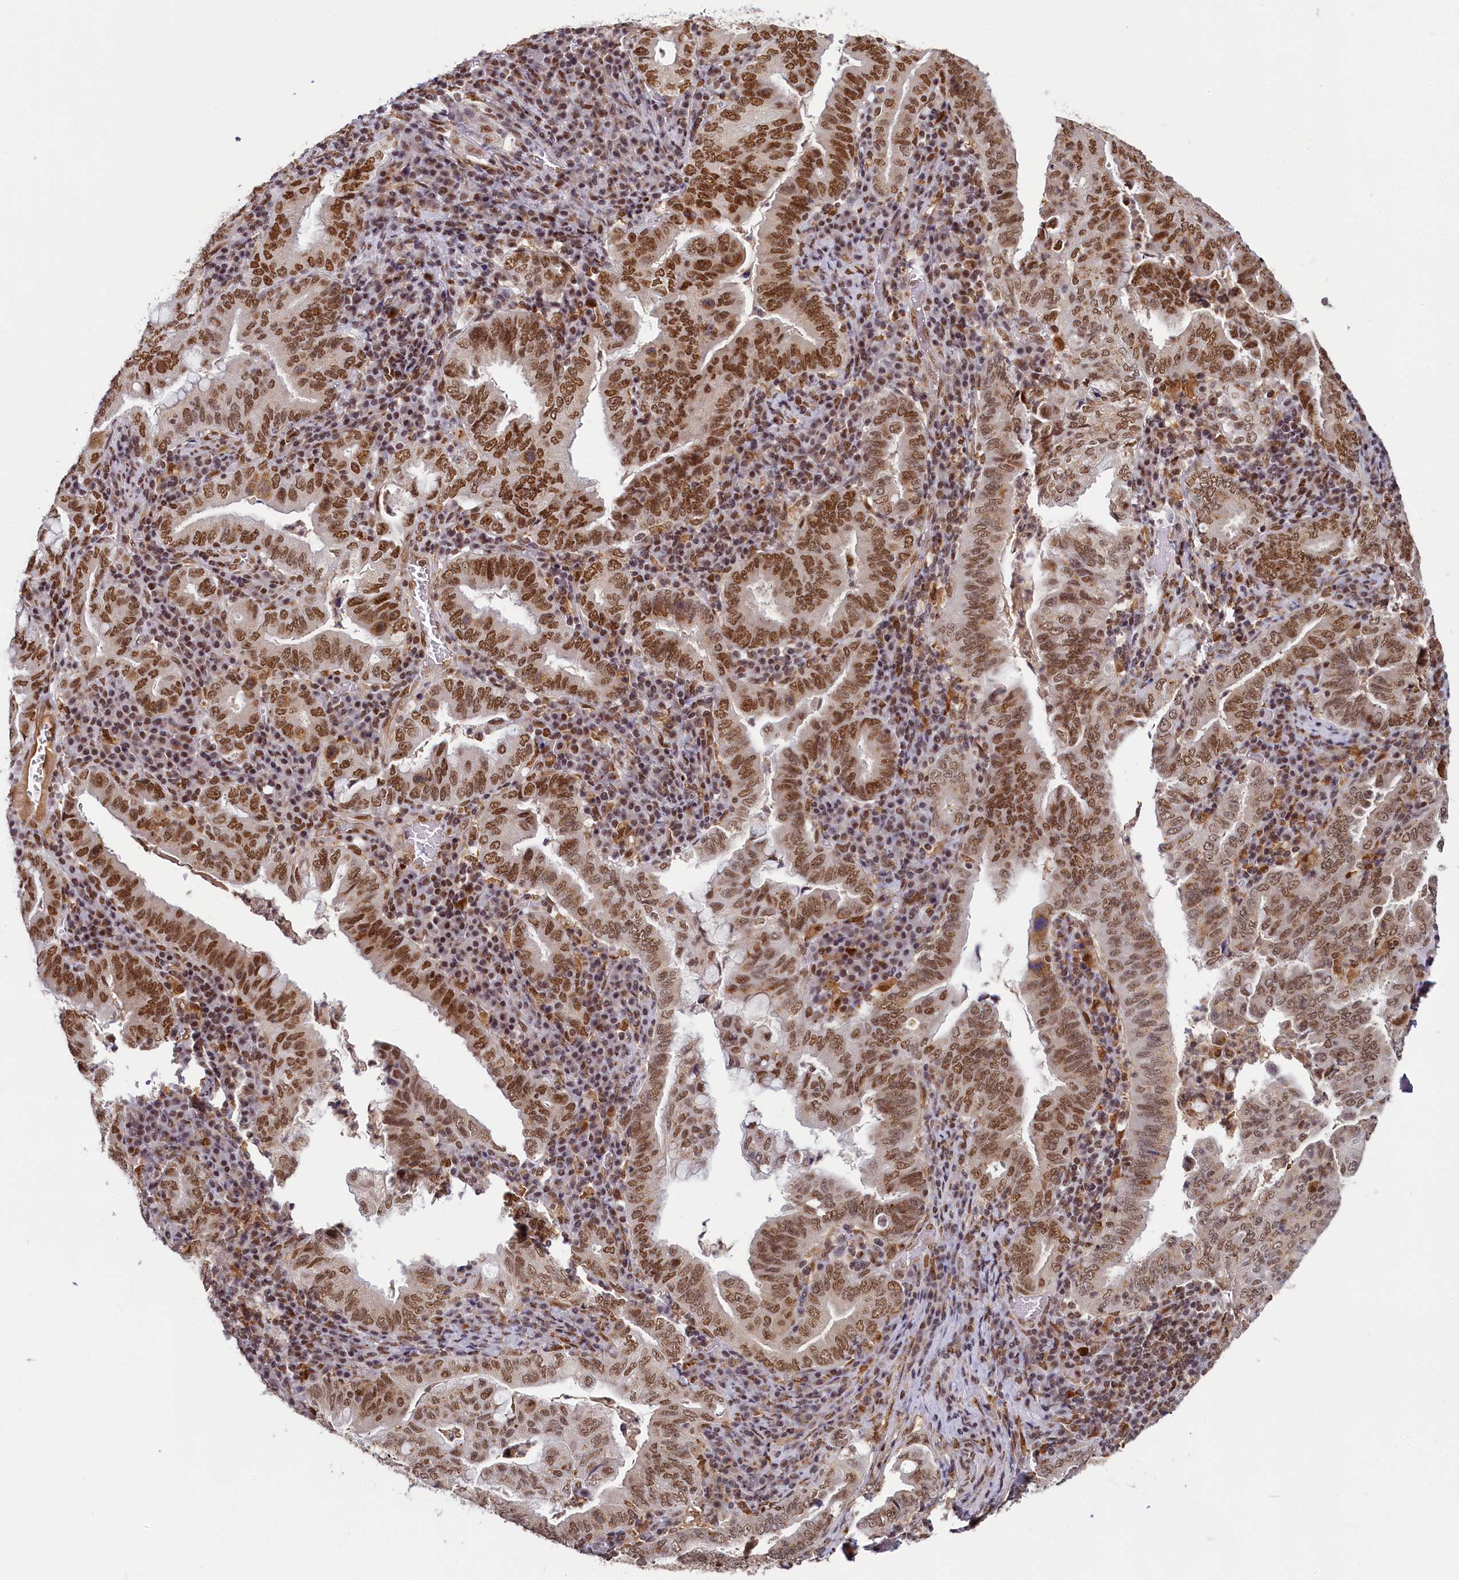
{"staining": {"intensity": "moderate", "quantity": ">75%", "location": "nuclear"}, "tissue": "stomach cancer", "cell_type": "Tumor cells", "image_type": "cancer", "snomed": [{"axis": "morphology", "description": "Normal tissue, NOS"}, {"axis": "morphology", "description": "Adenocarcinoma, NOS"}, {"axis": "topography", "description": "Esophagus"}, {"axis": "topography", "description": "Stomach, upper"}, {"axis": "topography", "description": "Peripheral nerve tissue"}], "caption": "High-power microscopy captured an immunohistochemistry micrograph of stomach cancer (adenocarcinoma), revealing moderate nuclear positivity in about >75% of tumor cells.", "gene": "PPHLN1", "patient": {"sex": "male", "age": 62}}